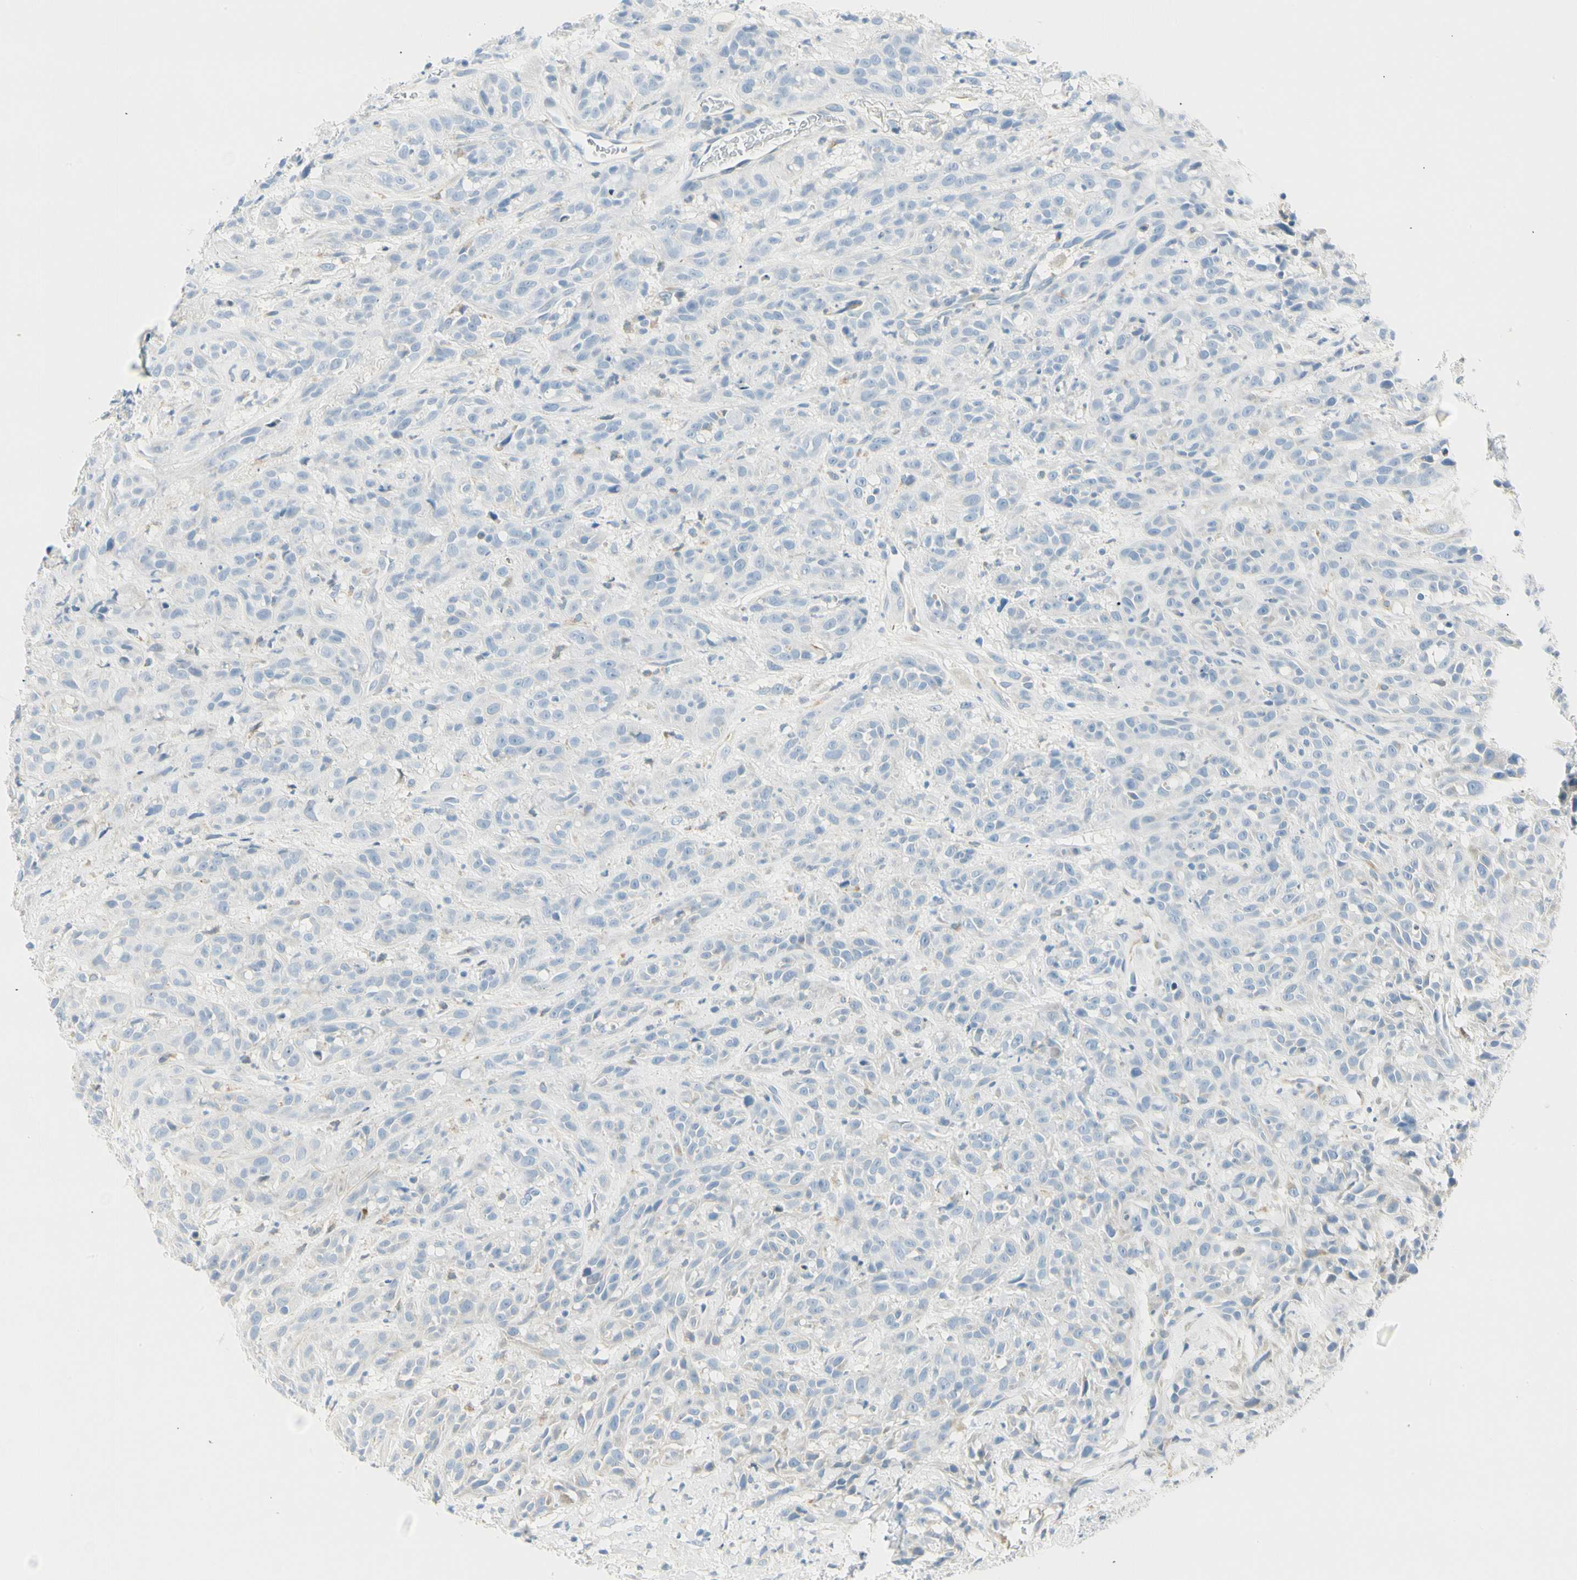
{"staining": {"intensity": "negative", "quantity": "none", "location": "none"}, "tissue": "head and neck cancer", "cell_type": "Tumor cells", "image_type": "cancer", "snomed": [{"axis": "morphology", "description": "Normal tissue, NOS"}, {"axis": "morphology", "description": "Squamous cell carcinoma, NOS"}, {"axis": "topography", "description": "Cartilage tissue"}, {"axis": "topography", "description": "Head-Neck"}], "caption": "An immunohistochemistry histopathology image of squamous cell carcinoma (head and neck) is shown. There is no staining in tumor cells of squamous cell carcinoma (head and neck).", "gene": "TNFSF11", "patient": {"sex": "male", "age": 62}}